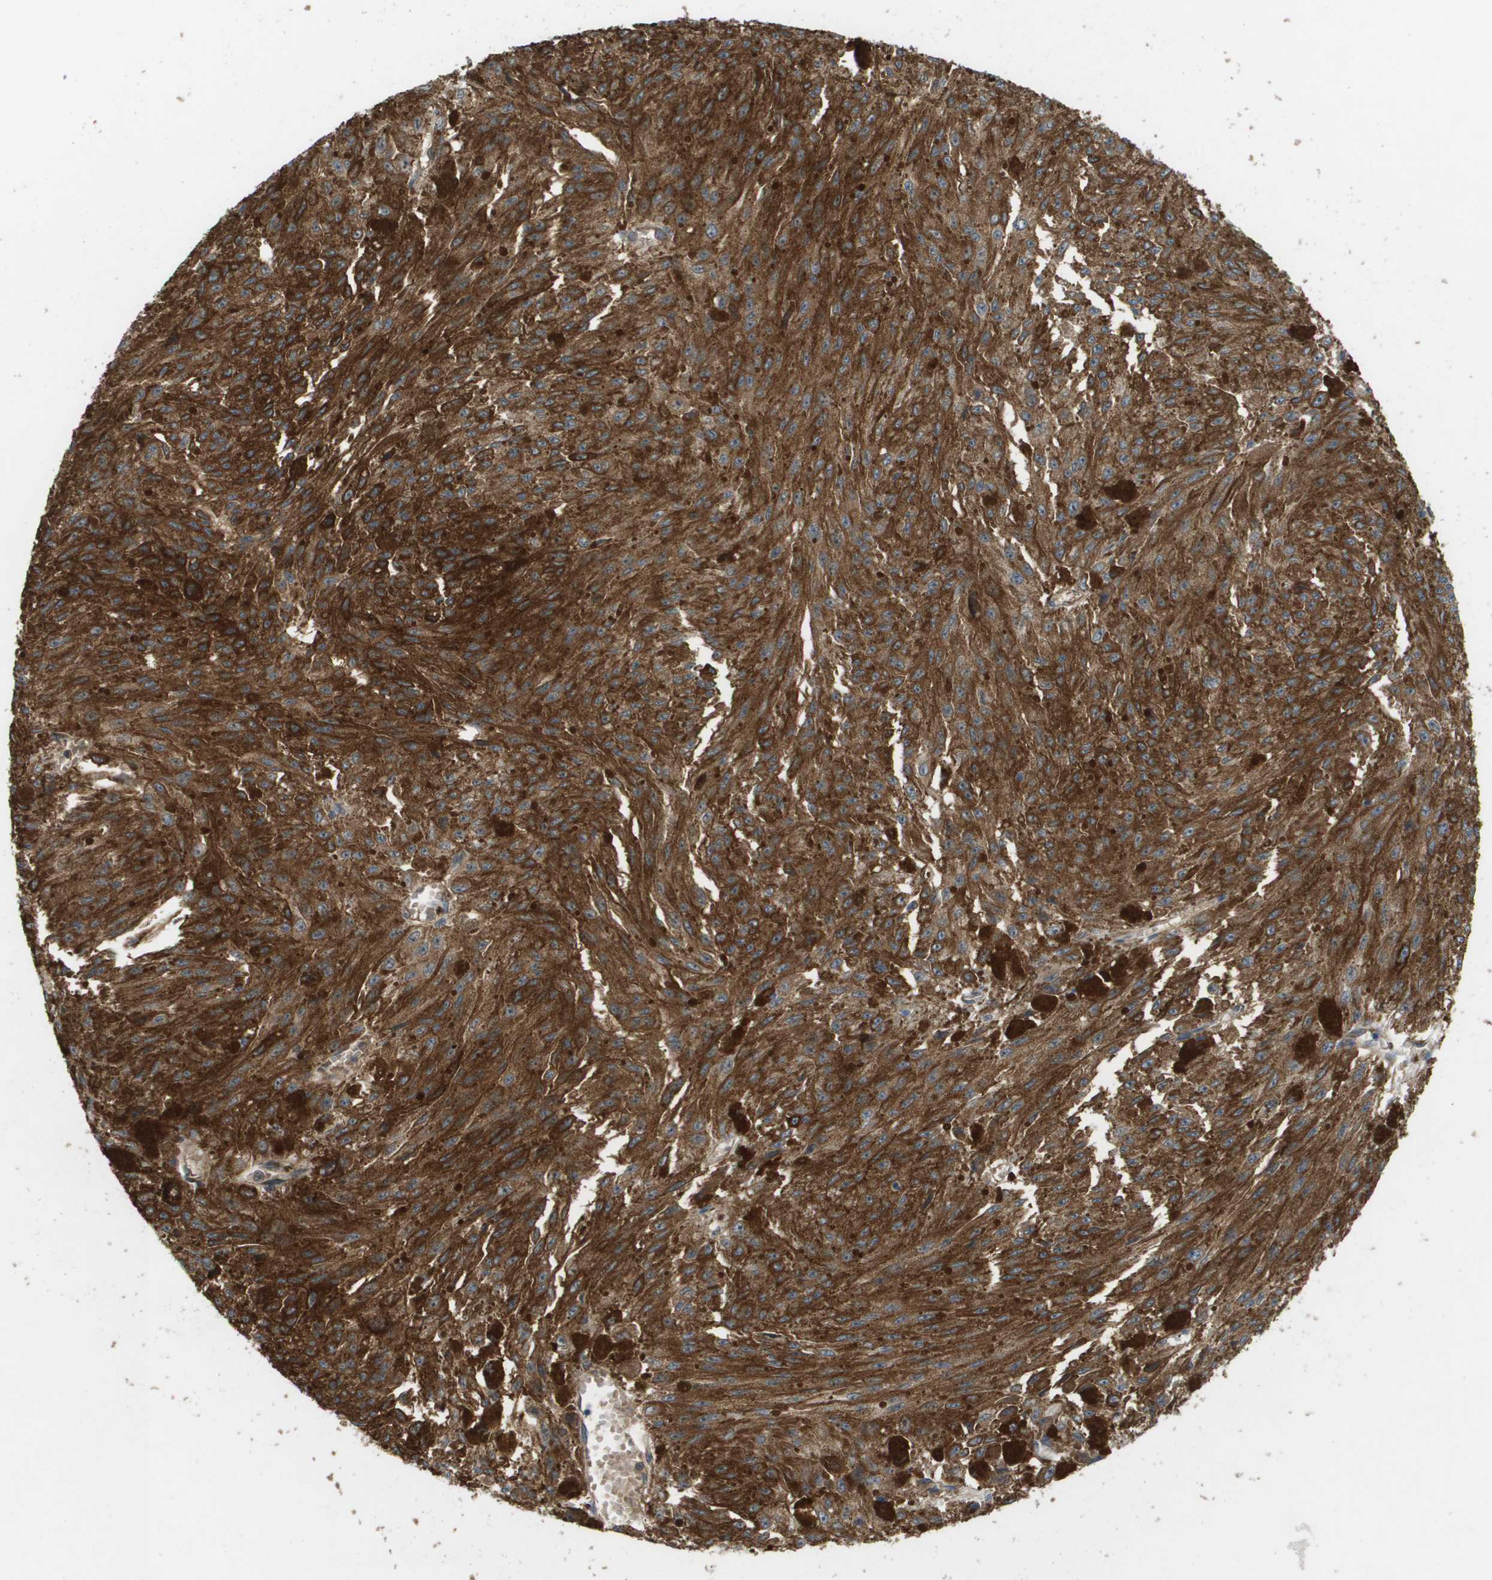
{"staining": {"intensity": "strong", "quantity": ">75%", "location": "cytoplasmic/membranous,nuclear"}, "tissue": "melanoma", "cell_type": "Tumor cells", "image_type": "cancer", "snomed": [{"axis": "morphology", "description": "Malignant melanoma, NOS"}, {"axis": "topography", "description": "Other"}], "caption": "Malignant melanoma stained with immunohistochemistry (IHC) displays strong cytoplasmic/membranous and nuclear staining in about >75% of tumor cells.", "gene": "PALD1", "patient": {"sex": "male", "age": 79}}